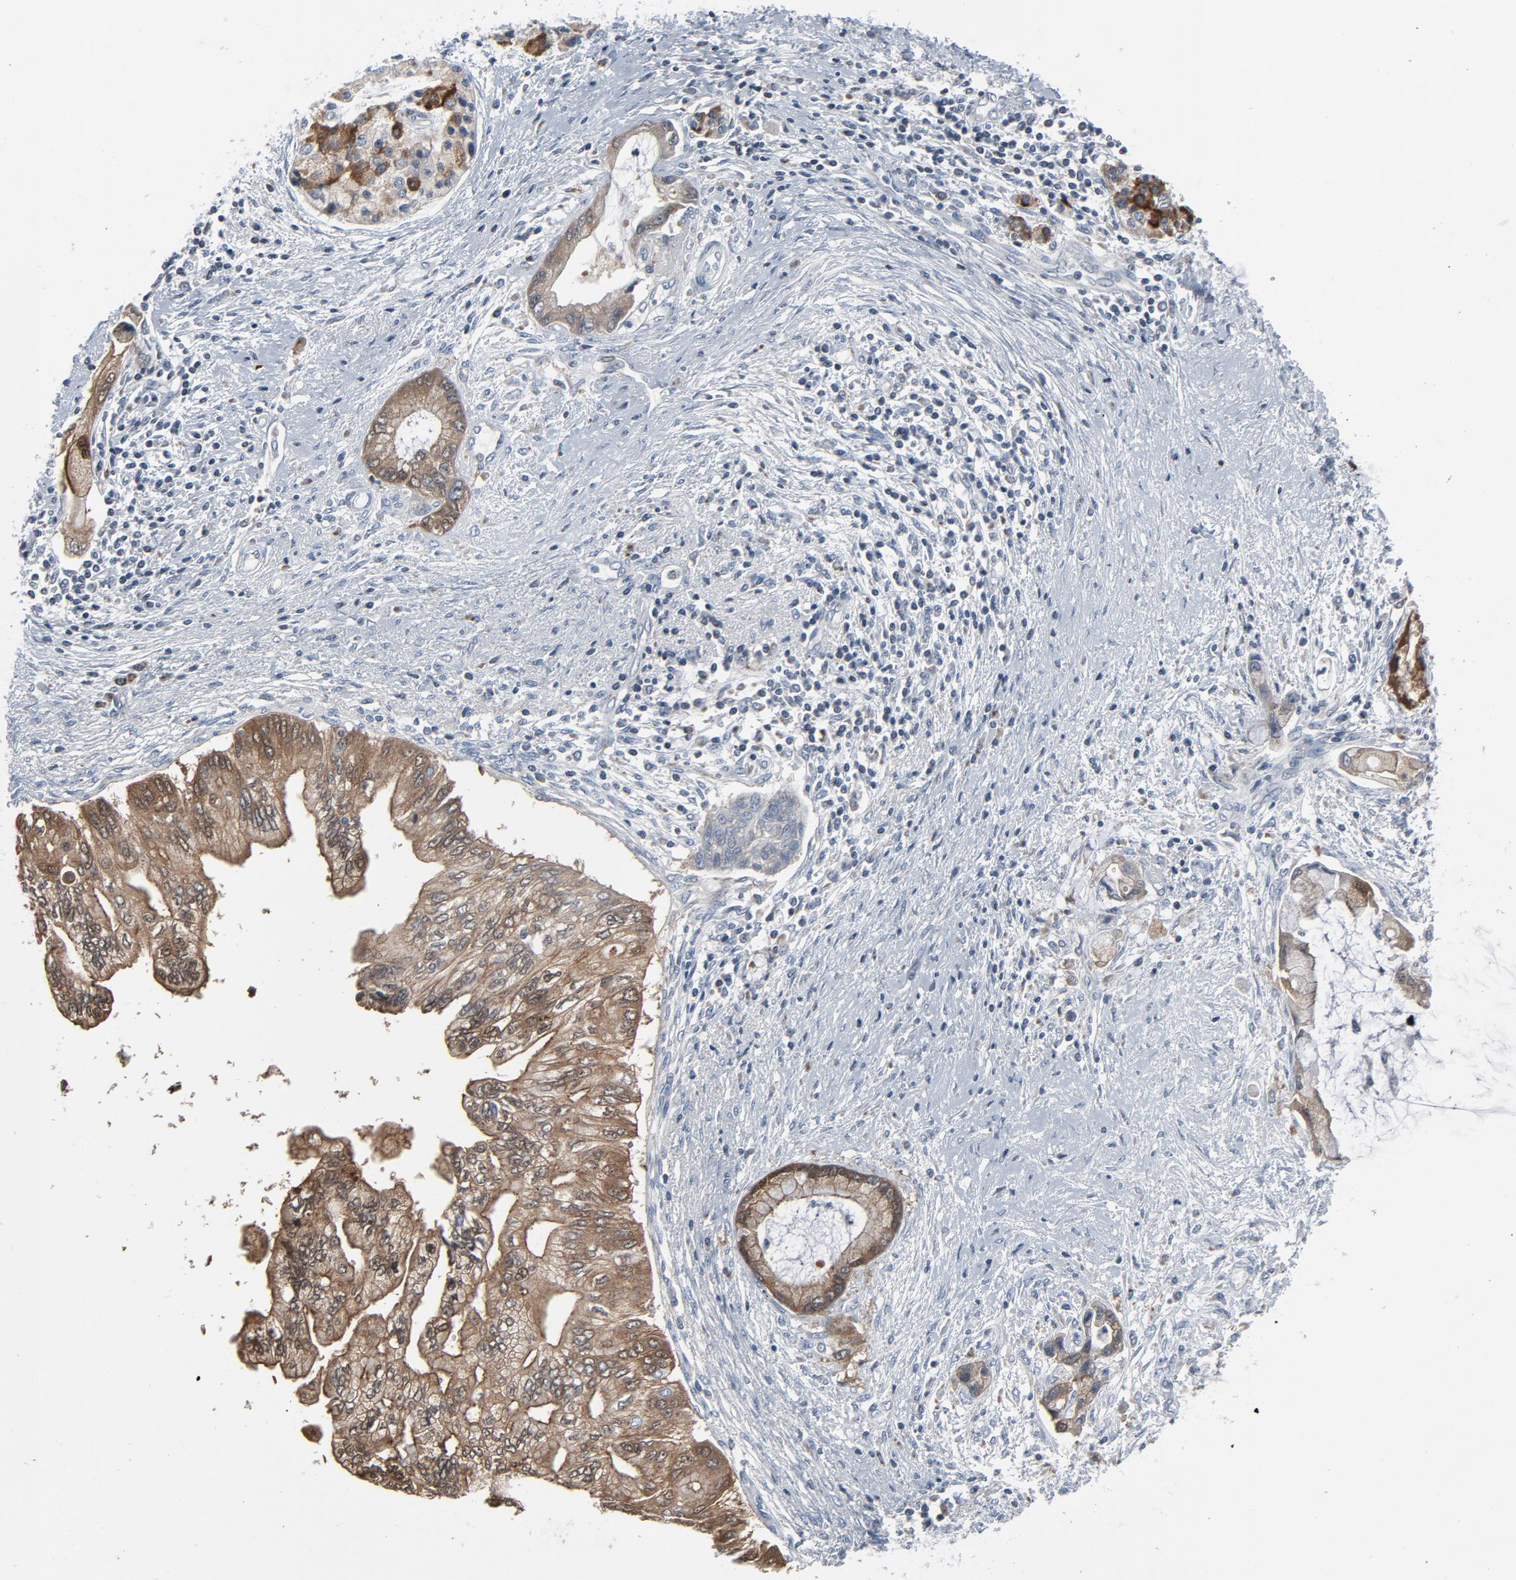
{"staining": {"intensity": "strong", "quantity": ">75%", "location": "cytoplasmic/membranous"}, "tissue": "pancreatic cancer", "cell_type": "Tumor cells", "image_type": "cancer", "snomed": [{"axis": "morphology", "description": "Adenocarcinoma, NOS"}, {"axis": "topography", "description": "Pancreas"}], "caption": "Immunohistochemistry (IHC) photomicrograph of neoplastic tissue: pancreatic adenocarcinoma stained using IHC reveals high levels of strong protein expression localized specifically in the cytoplasmic/membranous of tumor cells, appearing as a cytoplasmic/membranous brown color.", "gene": "GPX2", "patient": {"sex": "female", "age": 59}}